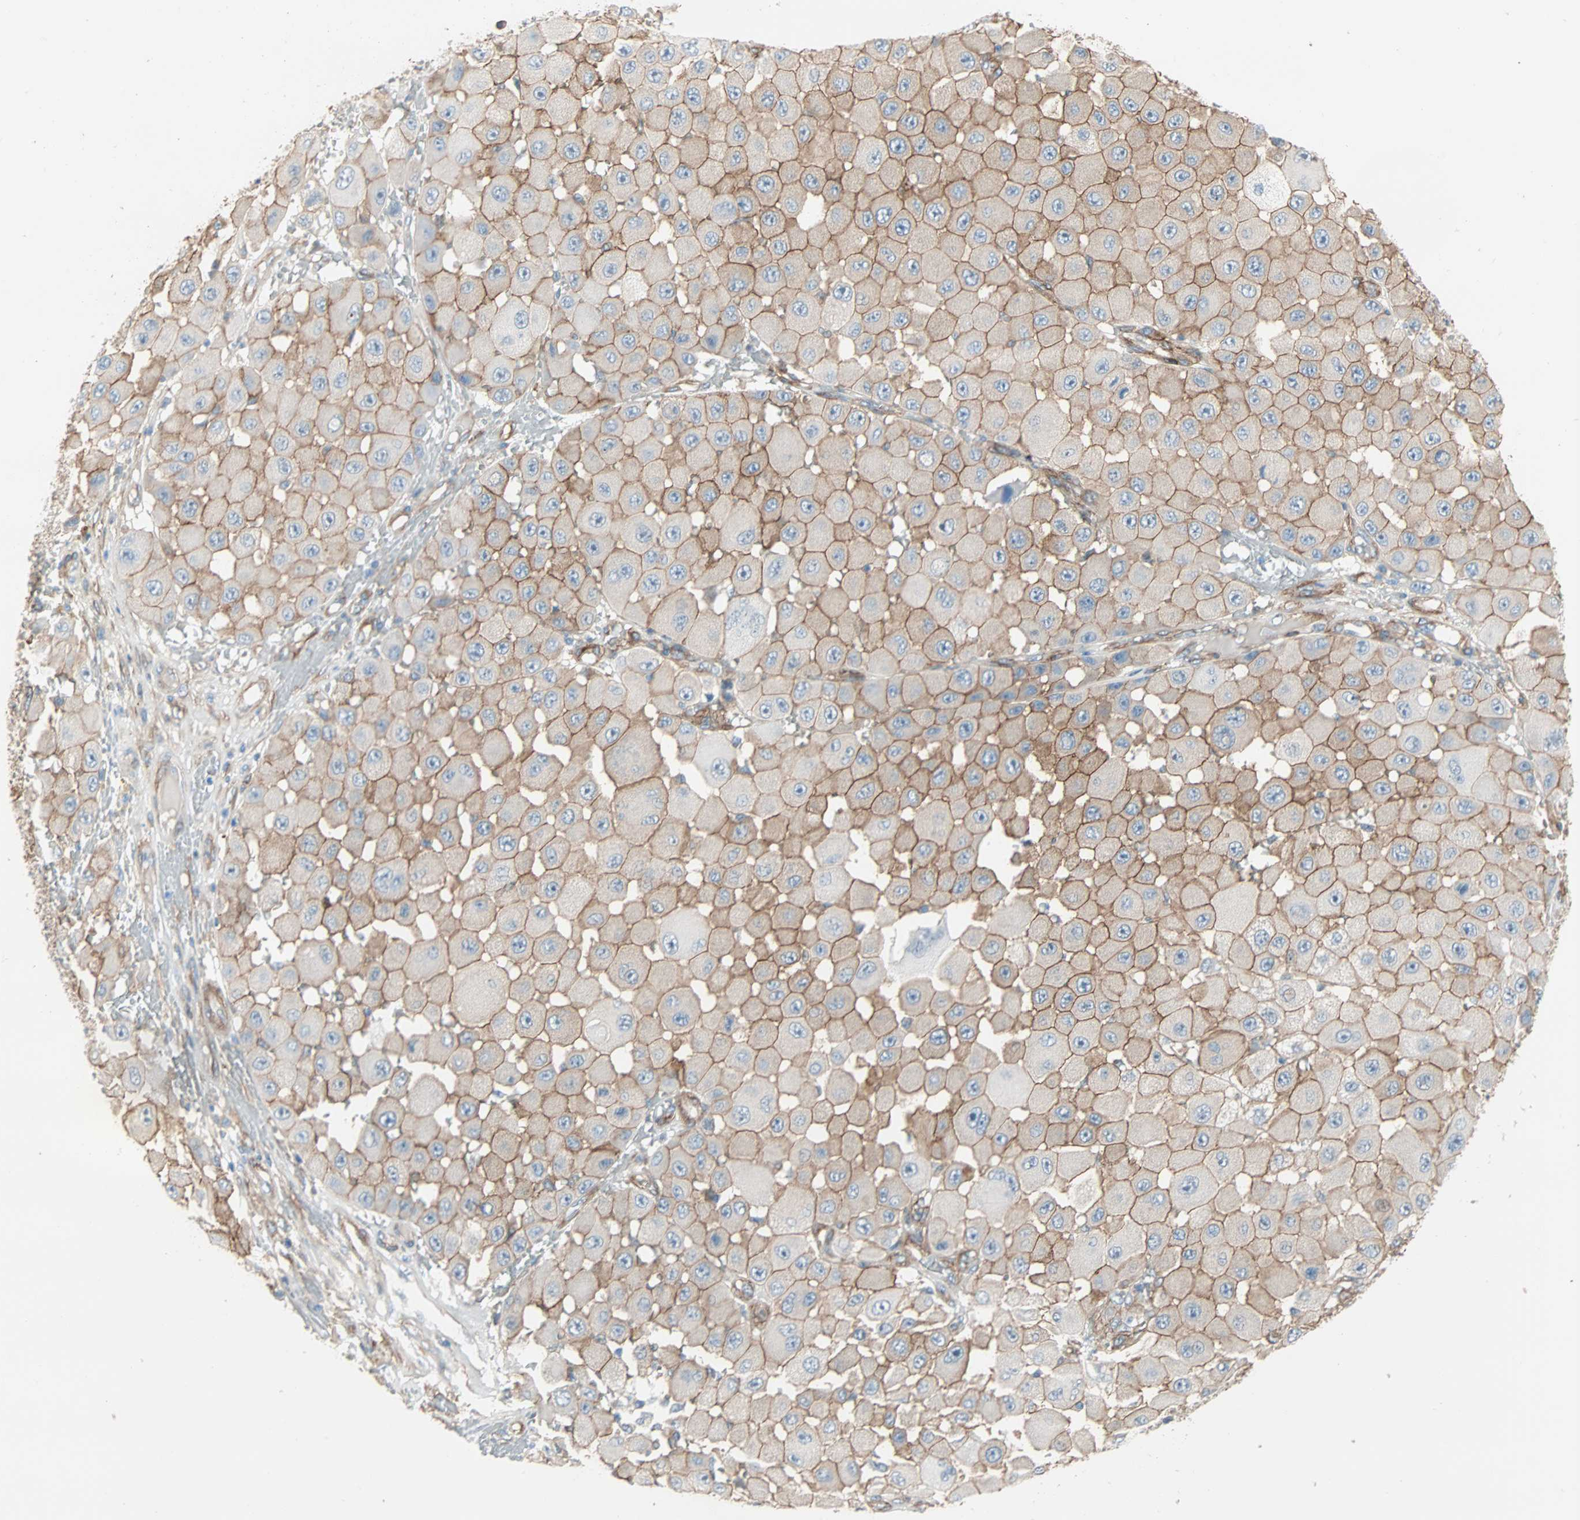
{"staining": {"intensity": "moderate", "quantity": ">75%", "location": "cytoplasmic/membranous"}, "tissue": "melanoma", "cell_type": "Tumor cells", "image_type": "cancer", "snomed": [{"axis": "morphology", "description": "Malignant melanoma, NOS"}, {"axis": "topography", "description": "Skin"}], "caption": "Malignant melanoma stained with immunohistochemistry (IHC) displays moderate cytoplasmic/membranous expression in about >75% of tumor cells. (DAB (3,3'-diaminobenzidine) IHC, brown staining for protein, blue staining for nuclei).", "gene": "EPB41L2", "patient": {"sex": "female", "age": 81}}